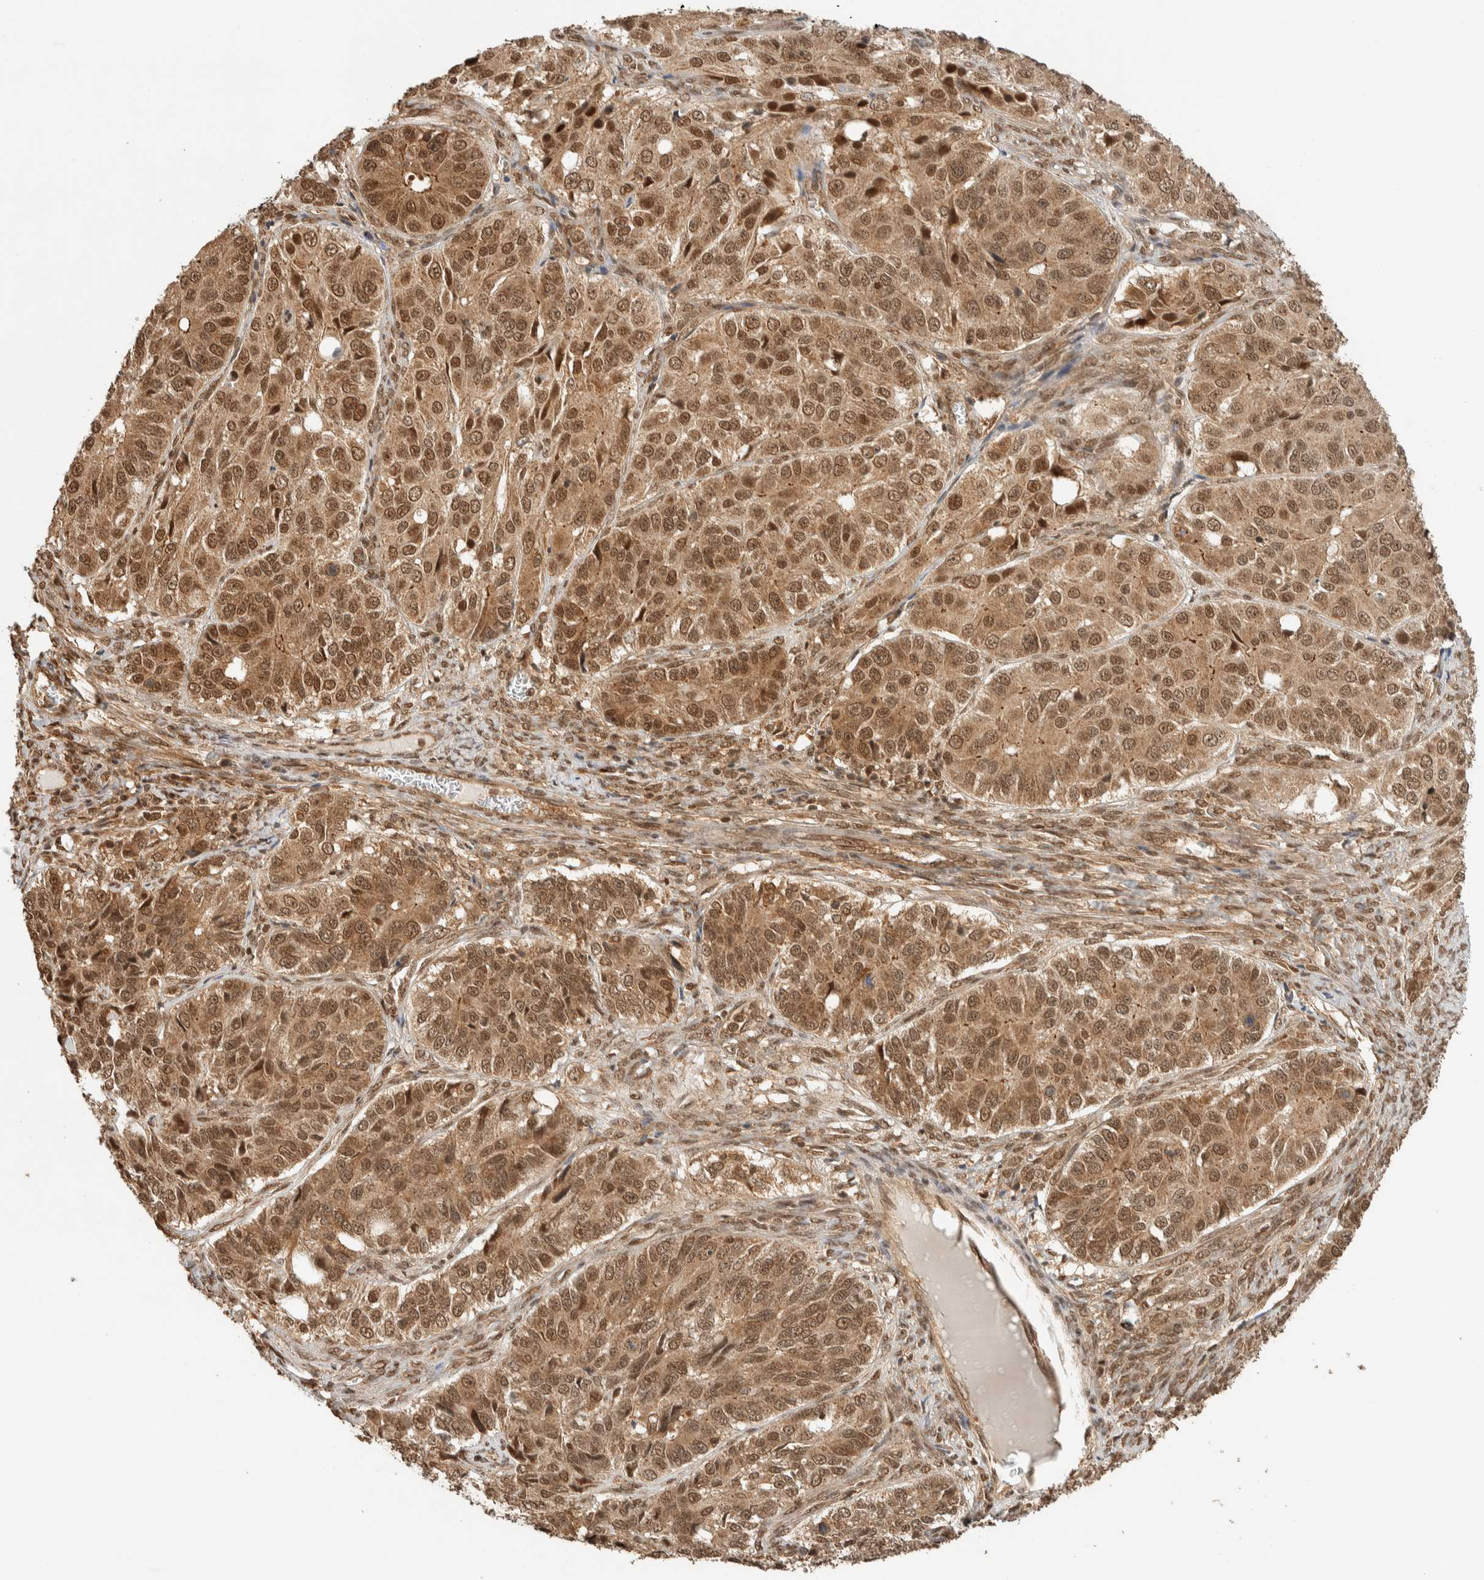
{"staining": {"intensity": "moderate", "quantity": ">75%", "location": "cytoplasmic/membranous,nuclear"}, "tissue": "ovarian cancer", "cell_type": "Tumor cells", "image_type": "cancer", "snomed": [{"axis": "morphology", "description": "Carcinoma, endometroid"}, {"axis": "topography", "description": "Ovary"}], "caption": "This histopathology image reveals IHC staining of ovarian endometroid carcinoma, with medium moderate cytoplasmic/membranous and nuclear staining in approximately >75% of tumor cells.", "gene": "ZBTB2", "patient": {"sex": "female", "age": 51}}